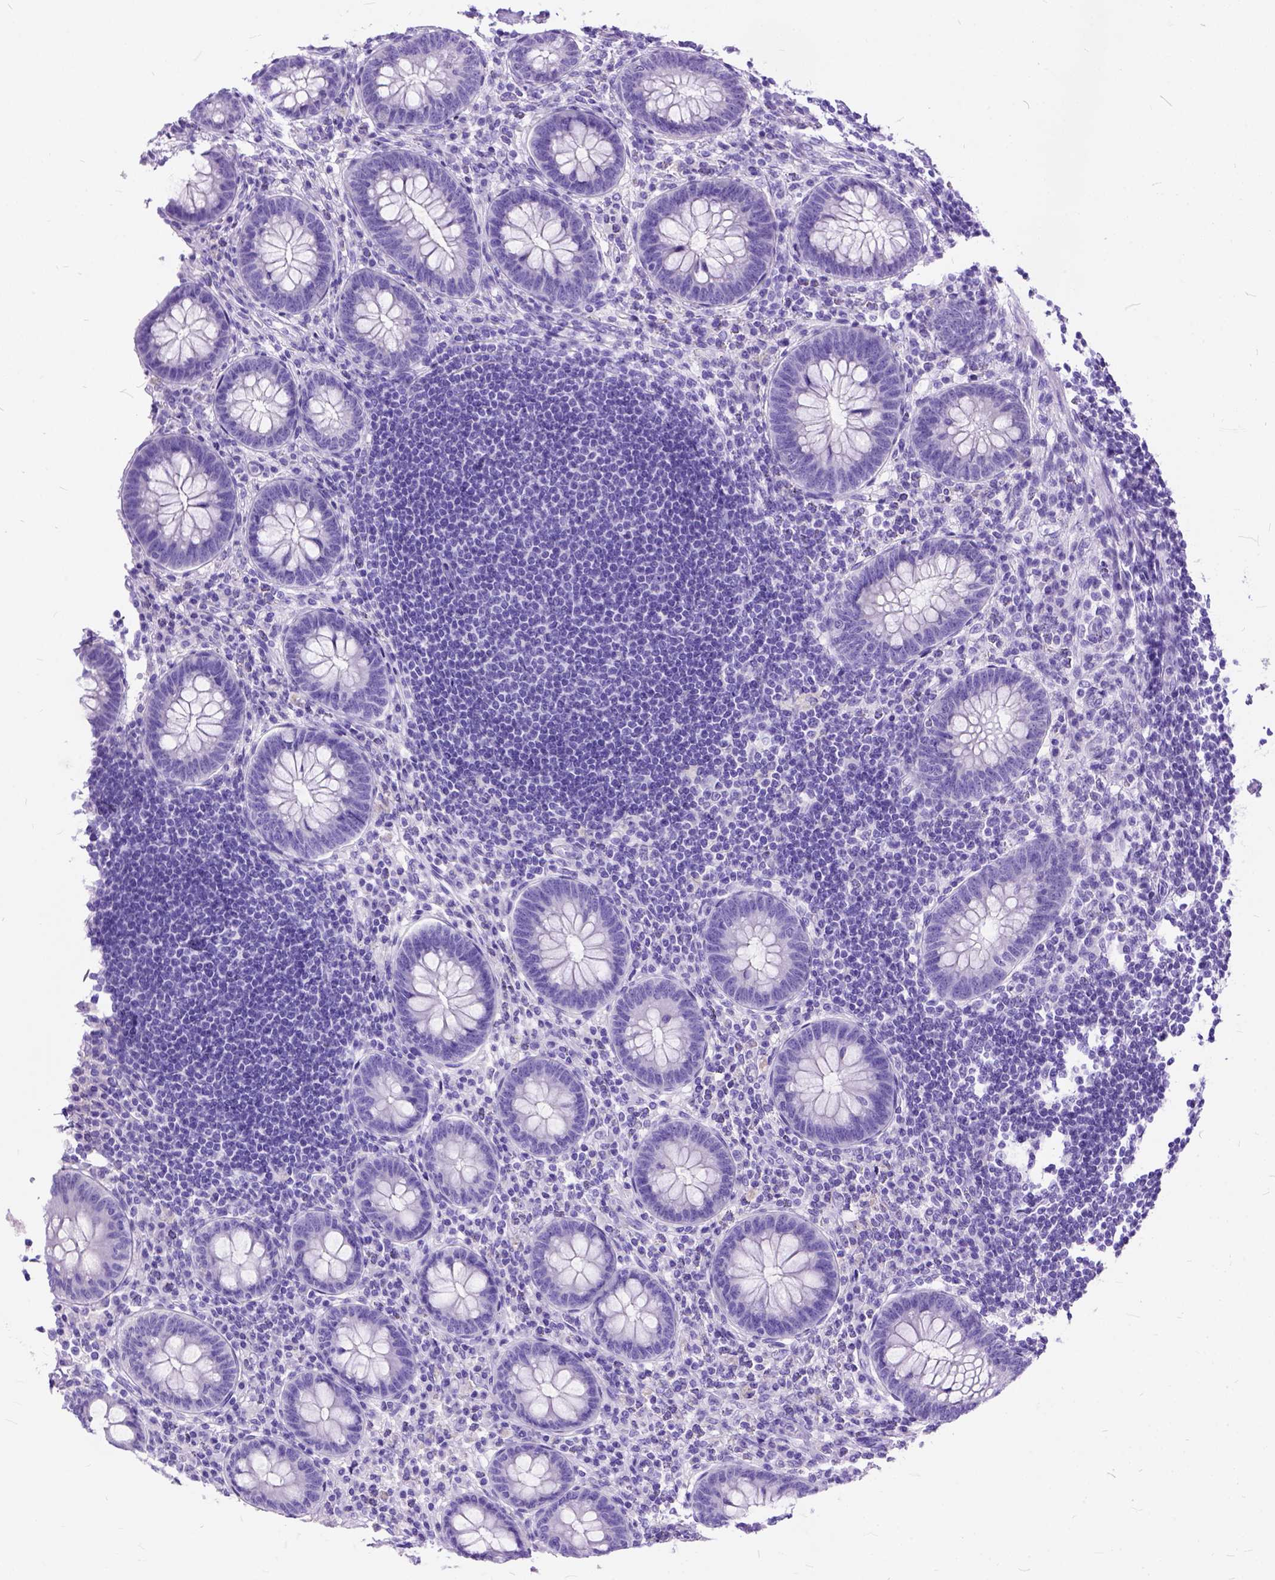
{"staining": {"intensity": "negative", "quantity": "none", "location": "none"}, "tissue": "appendix", "cell_type": "Glandular cells", "image_type": "normal", "snomed": [{"axis": "morphology", "description": "Normal tissue, NOS"}, {"axis": "topography", "description": "Appendix"}], "caption": "Appendix stained for a protein using IHC shows no expression glandular cells.", "gene": "C1QTNF3", "patient": {"sex": "female", "age": 57}}